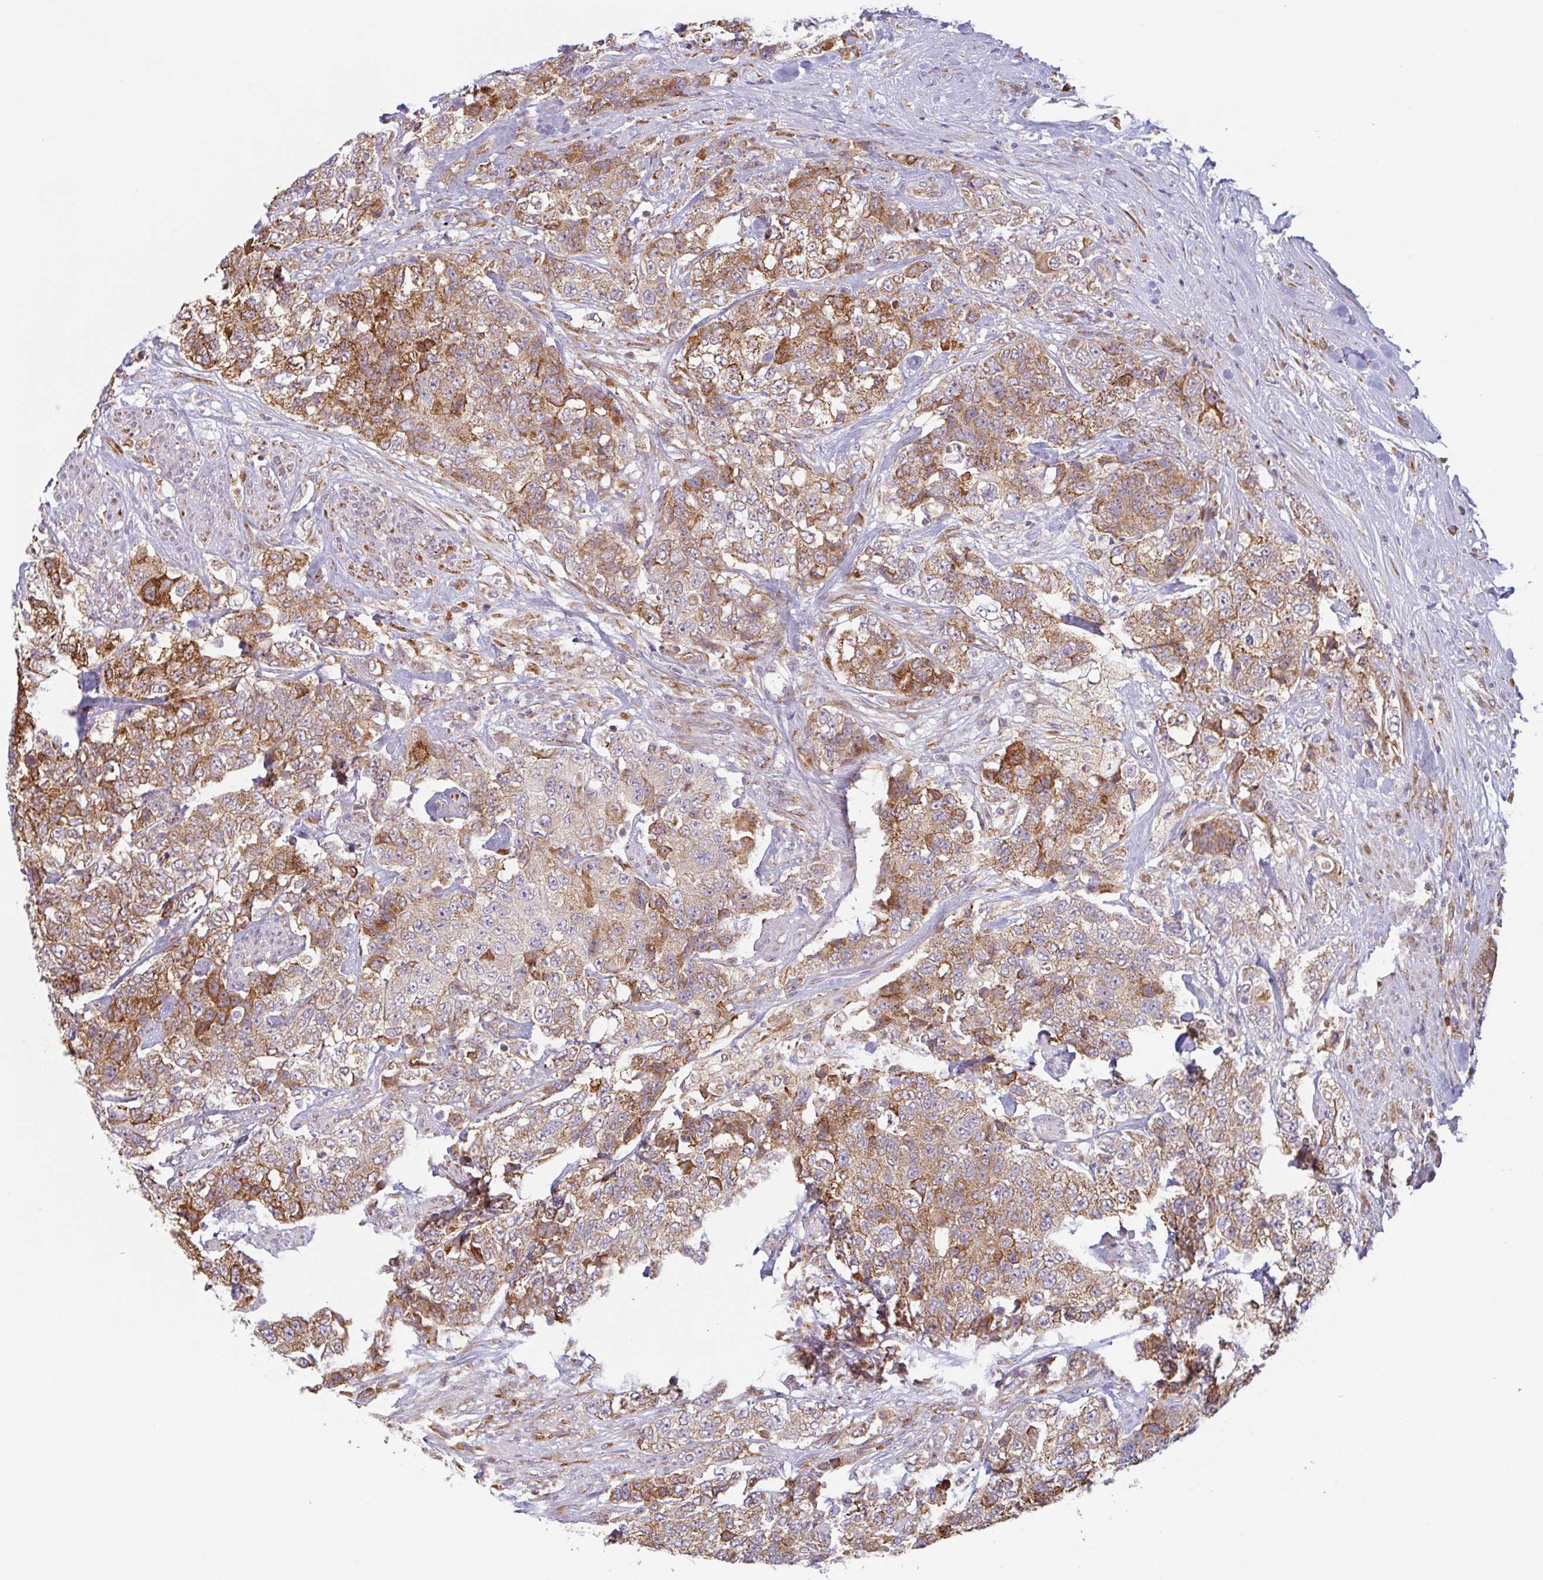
{"staining": {"intensity": "moderate", "quantity": ">75%", "location": "cytoplasmic/membranous"}, "tissue": "urothelial cancer", "cell_type": "Tumor cells", "image_type": "cancer", "snomed": [{"axis": "morphology", "description": "Urothelial carcinoma, High grade"}, {"axis": "topography", "description": "Urinary bladder"}], "caption": "Urothelial carcinoma (high-grade) stained with IHC displays moderate cytoplasmic/membranous expression in about >75% of tumor cells. (brown staining indicates protein expression, while blue staining denotes nuclei).", "gene": "RIT1", "patient": {"sex": "female", "age": 78}}